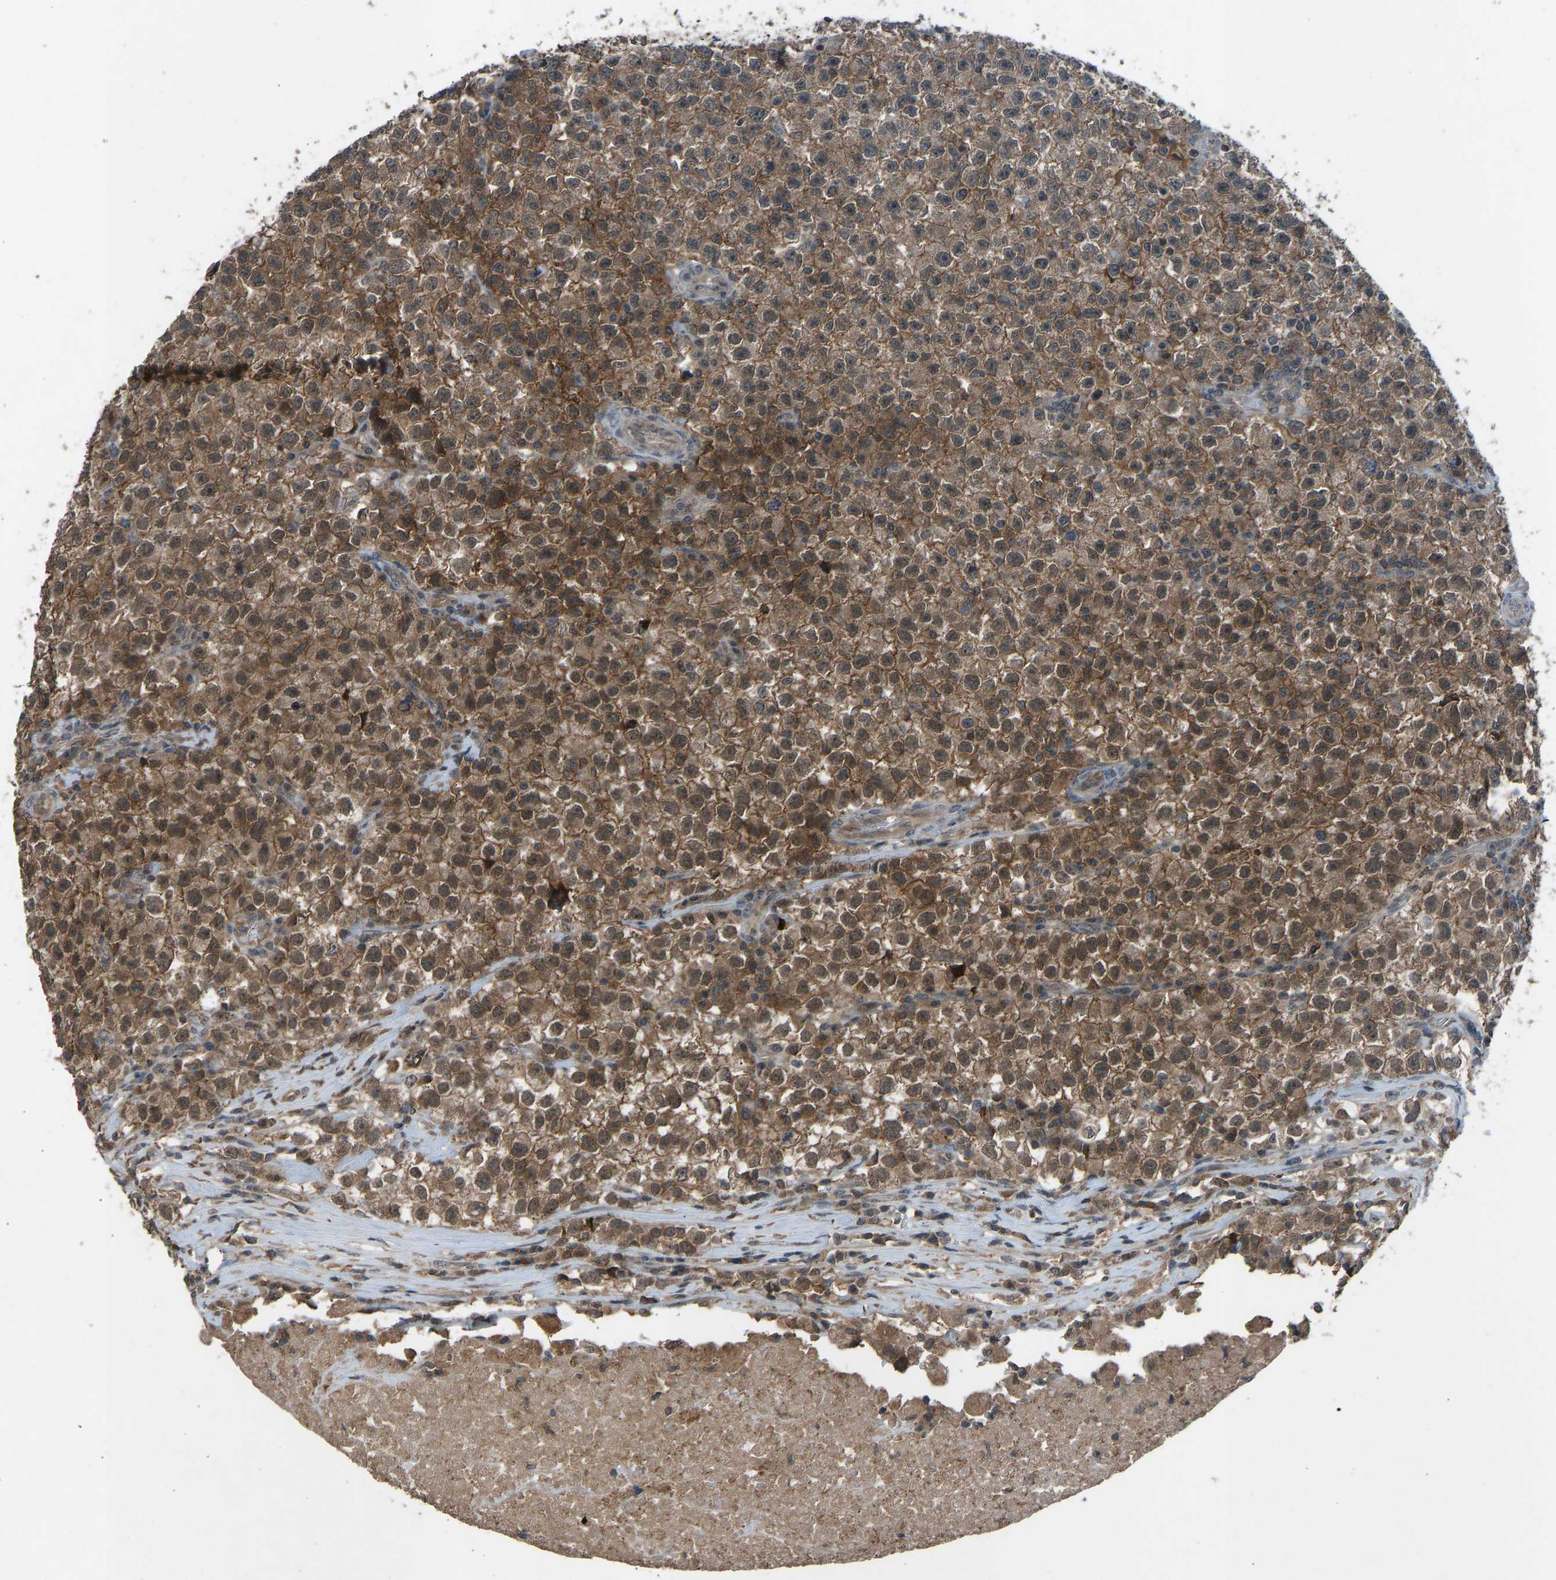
{"staining": {"intensity": "moderate", "quantity": ">75%", "location": "cytoplasmic/membranous,nuclear"}, "tissue": "testis cancer", "cell_type": "Tumor cells", "image_type": "cancer", "snomed": [{"axis": "morphology", "description": "Seminoma, NOS"}, {"axis": "topography", "description": "Testis"}], "caption": "Testis seminoma stained with immunohistochemistry reveals moderate cytoplasmic/membranous and nuclear positivity in about >75% of tumor cells.", "gene": "SLC43A1", "patient": {"sex": "male", "age": 22}}